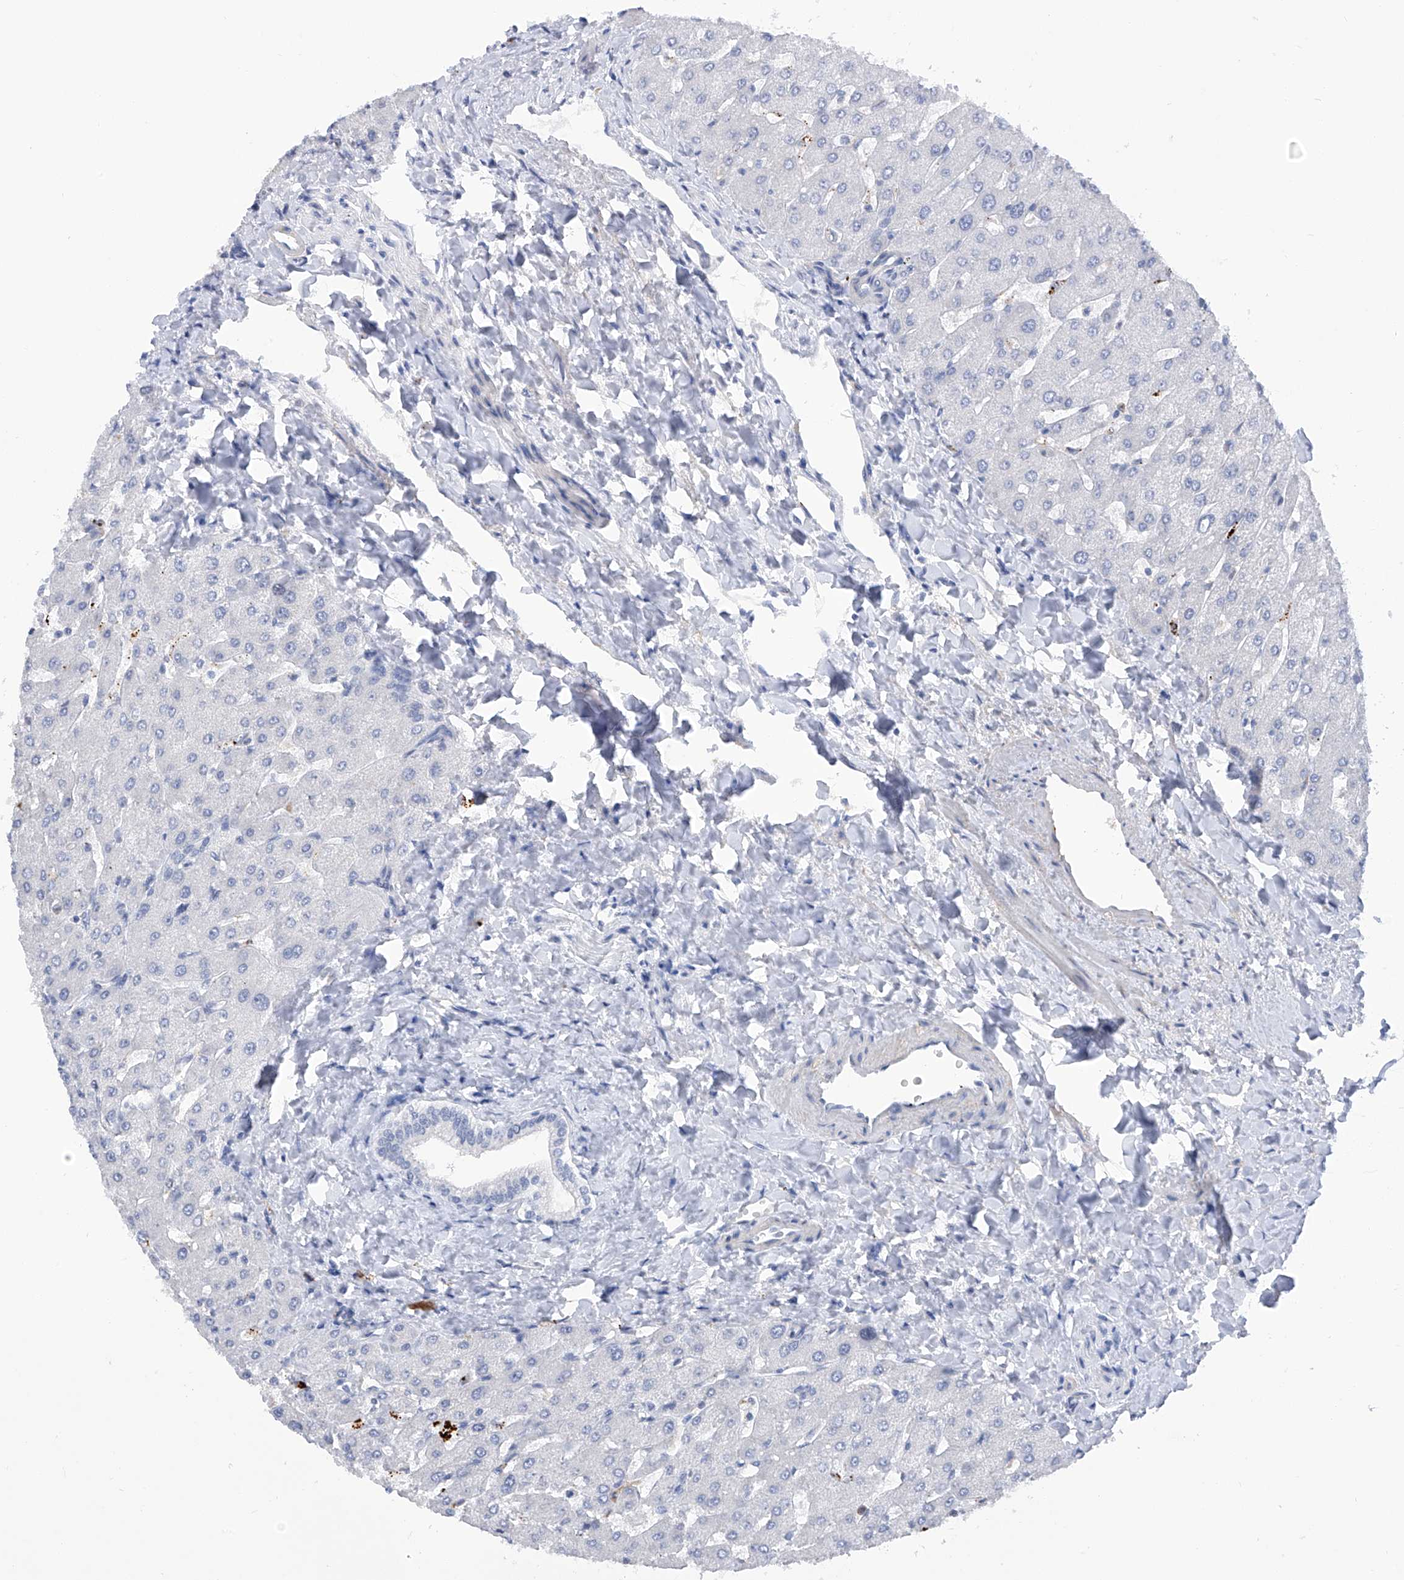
{"staining": {"intensity": "negative", "quantity": "none", "location": "none"}, "tissue": "liver", "cell_type": "Cholangiocytes", "image_type": "normal", "snomed": [{"axis": "morphology", "description": "Normal tissue, NOS"}, {"axis": "topography", "description": "Liver"}], "caption": "Immunohistochemical staining of normal liver demonstrates no significant positivity in cholangiocytes. (Immunohistochemistry, brightfield microscopy, high magnification).", "gene": "PHF20", "patient": {"sex": "male", "age": 55}}